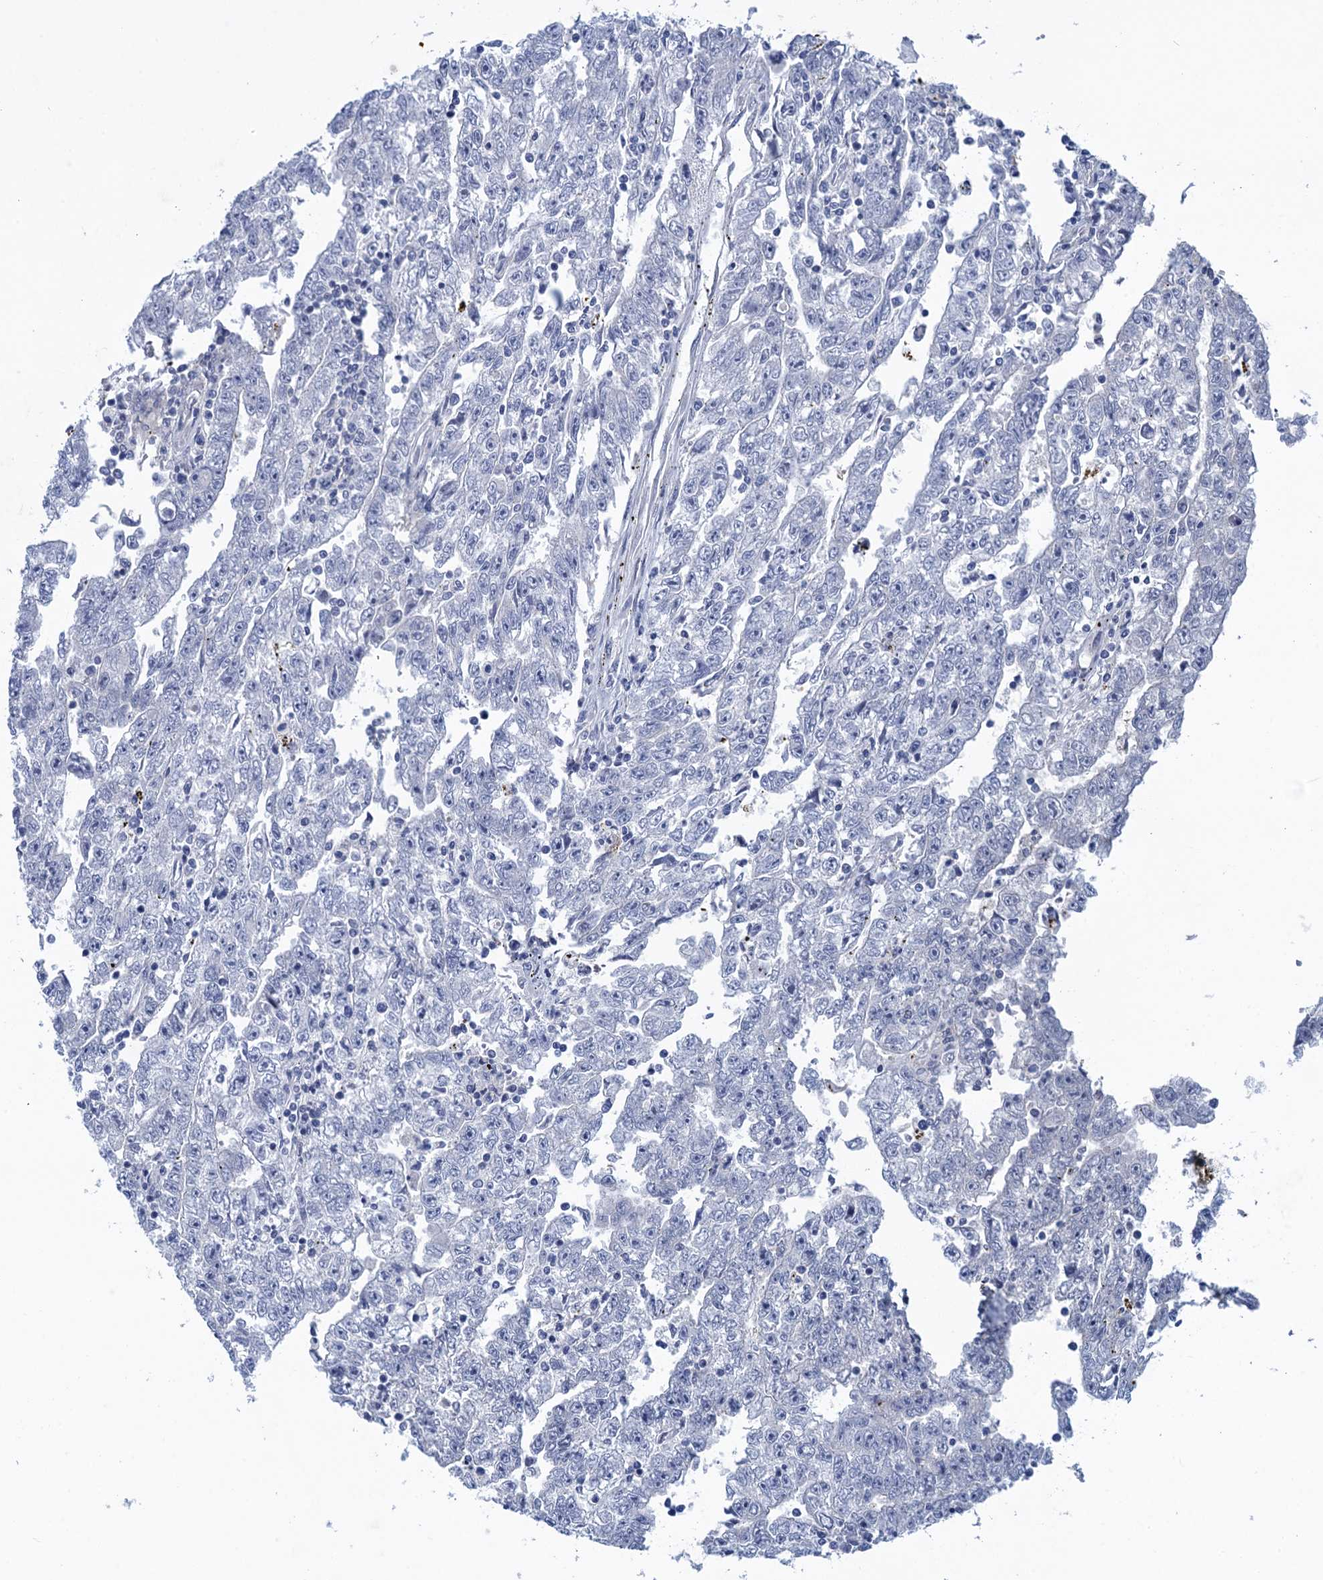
{"staining": {"intensity": "negative", "quantity": "none", "location": "none"}, "tissue": "testis cancer", "cell_type": "Tumor cells", "image_type": "cancer", "snomed": [{"axis": "morphology", "description": "Carcinoma, Embryonal, NOS"}, {"axis": "topography", "description": "Testis"}], "caption": "Protein analysis of testis embryonal carcinoma demonstrates no significant expression in tumor cells.", "gene": "SCEL", "patient": {"sex": "male", "age": 25}}